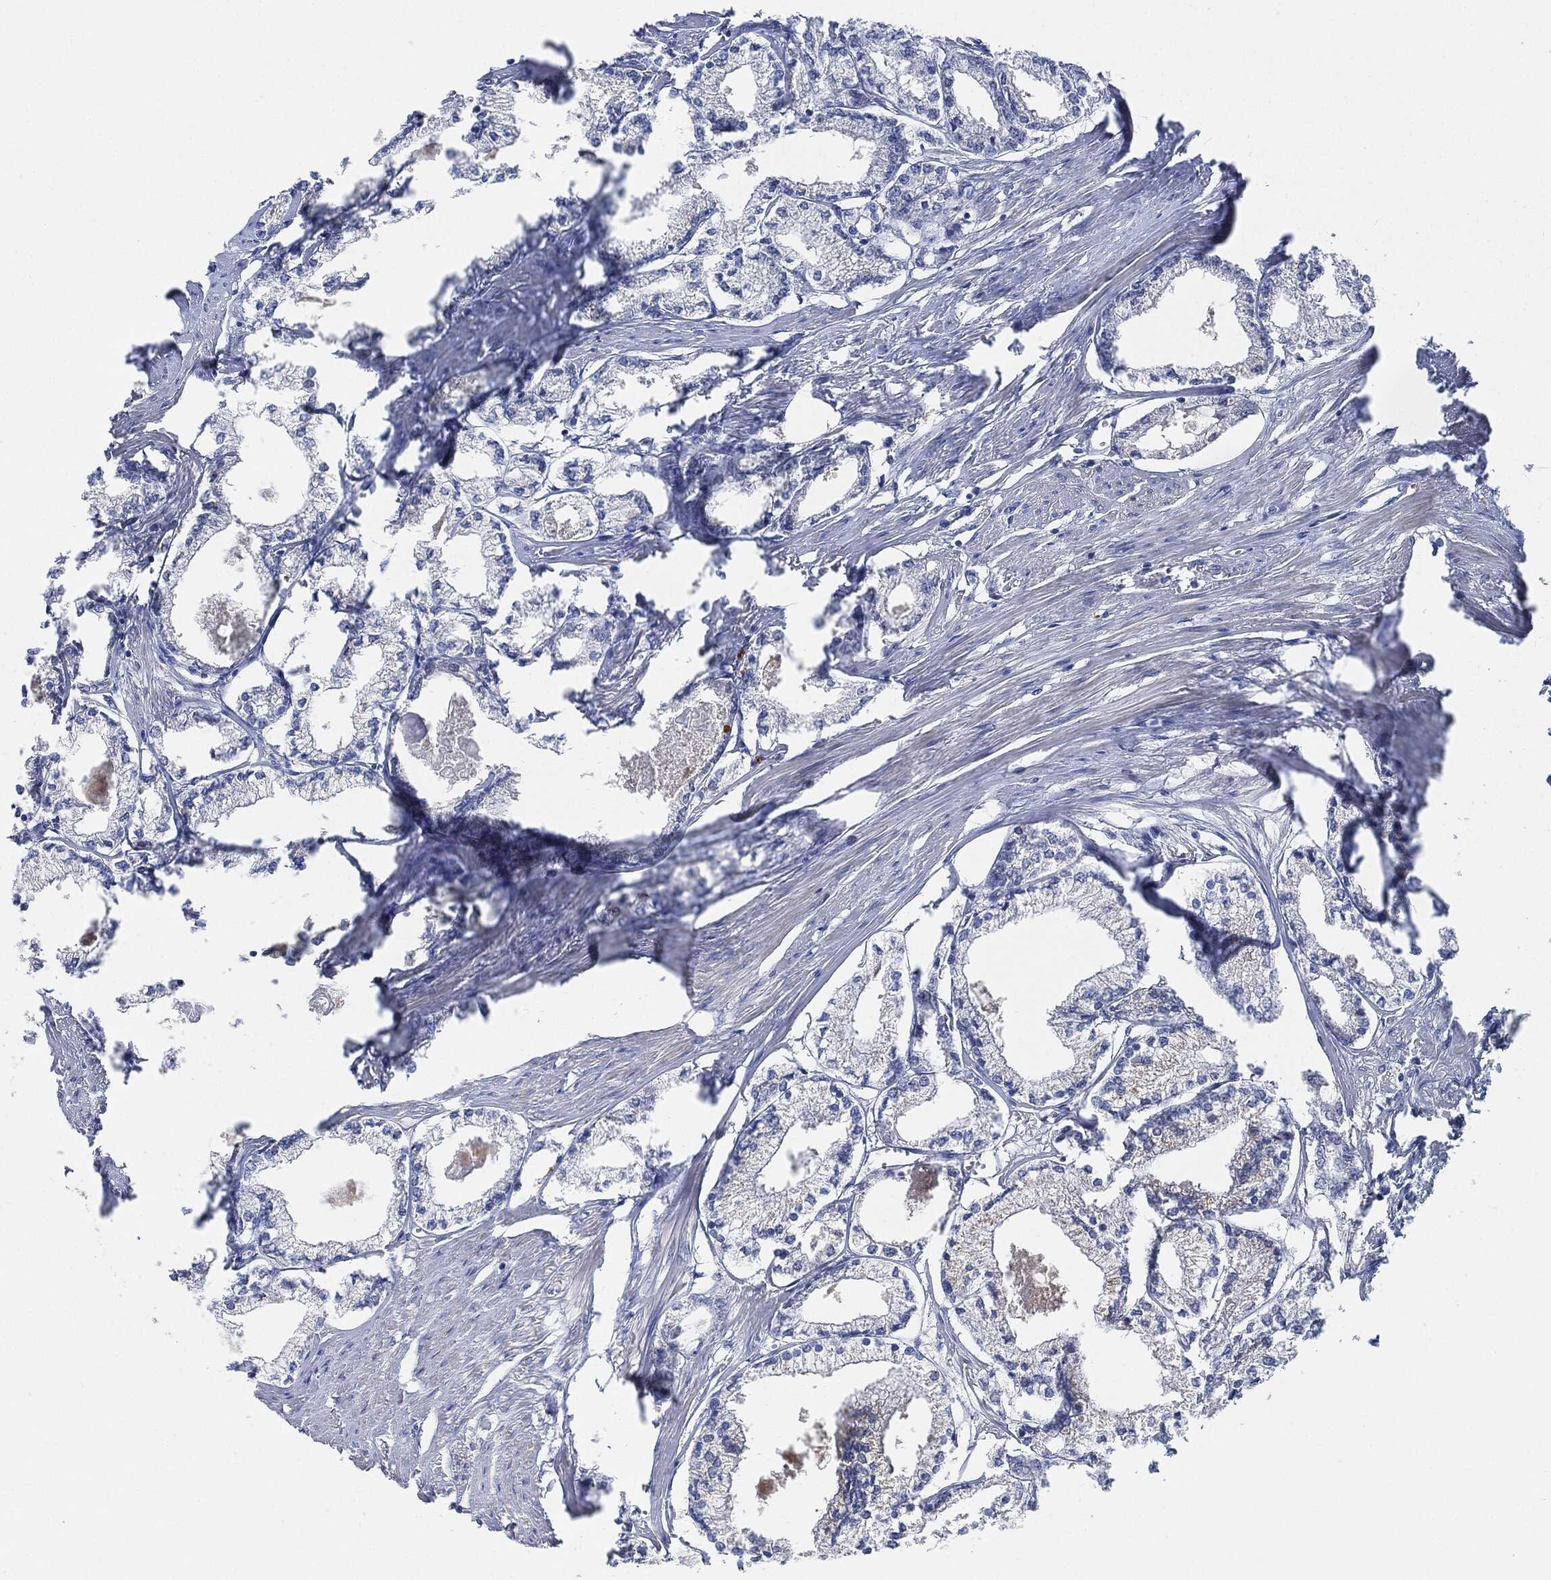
{"staining": {"intensity": "negative", "quantity": "none", "location": "none"}, "tissue": "prostate cancer", "cell_type": "Tumor cells", "image_type": "cancer", "snomed": [{"axis": "morphology", "description": "Adenocarcinoma, NOS"}, {"axis": "topography", "description": "Prostate"}], "caption": "Tumor cells show no significant staining in adenocarcinoma (prostate).", "gene": "VSIG4", "patient": {"sex": "male", "age": 56}}